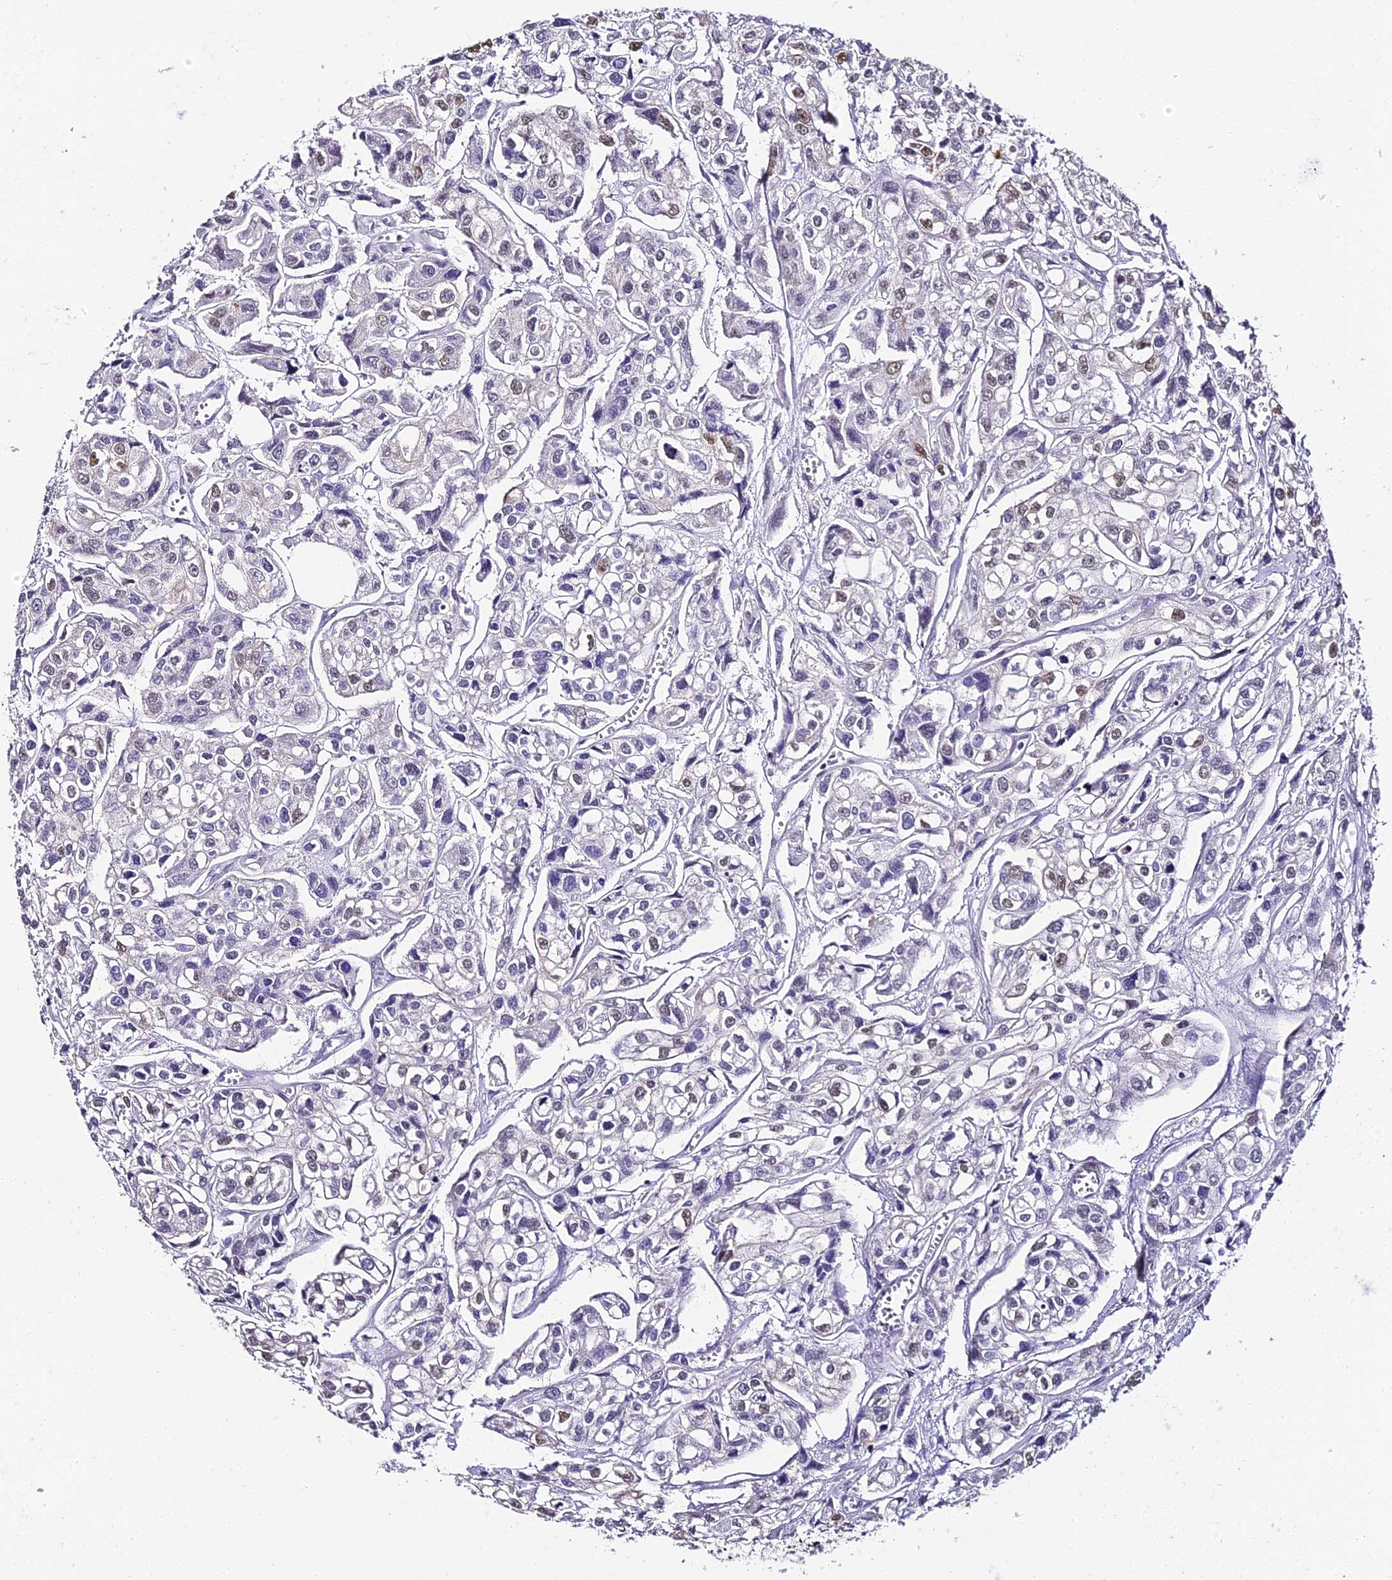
{"staining": {"intensity": "weak", "quantity": "<25%", "location": "nuclear"}, "tissue": "urothelial cancer", "cell_type": "Tumor cells", "image_type": "cancer", "snomed": [{"axis": "morphology", "description": "Urothelial carcinoma, High grade"}, {"axis": "topography", "description": "Urinary bladder"}], "caption": "Immunohistochemistry (IHC) image of neoplastic tissue: urothelial cancer stained with DAB shows no significant protein staining in tumor cells. The staining is performed using DAB (3,3'-diaminobenzidine) brown chromogen with nuclei counter-stained in using hematoxylin.", "gene": "ABHD14A-ACY1", "patient": {"sex": "male", "age": 67}}